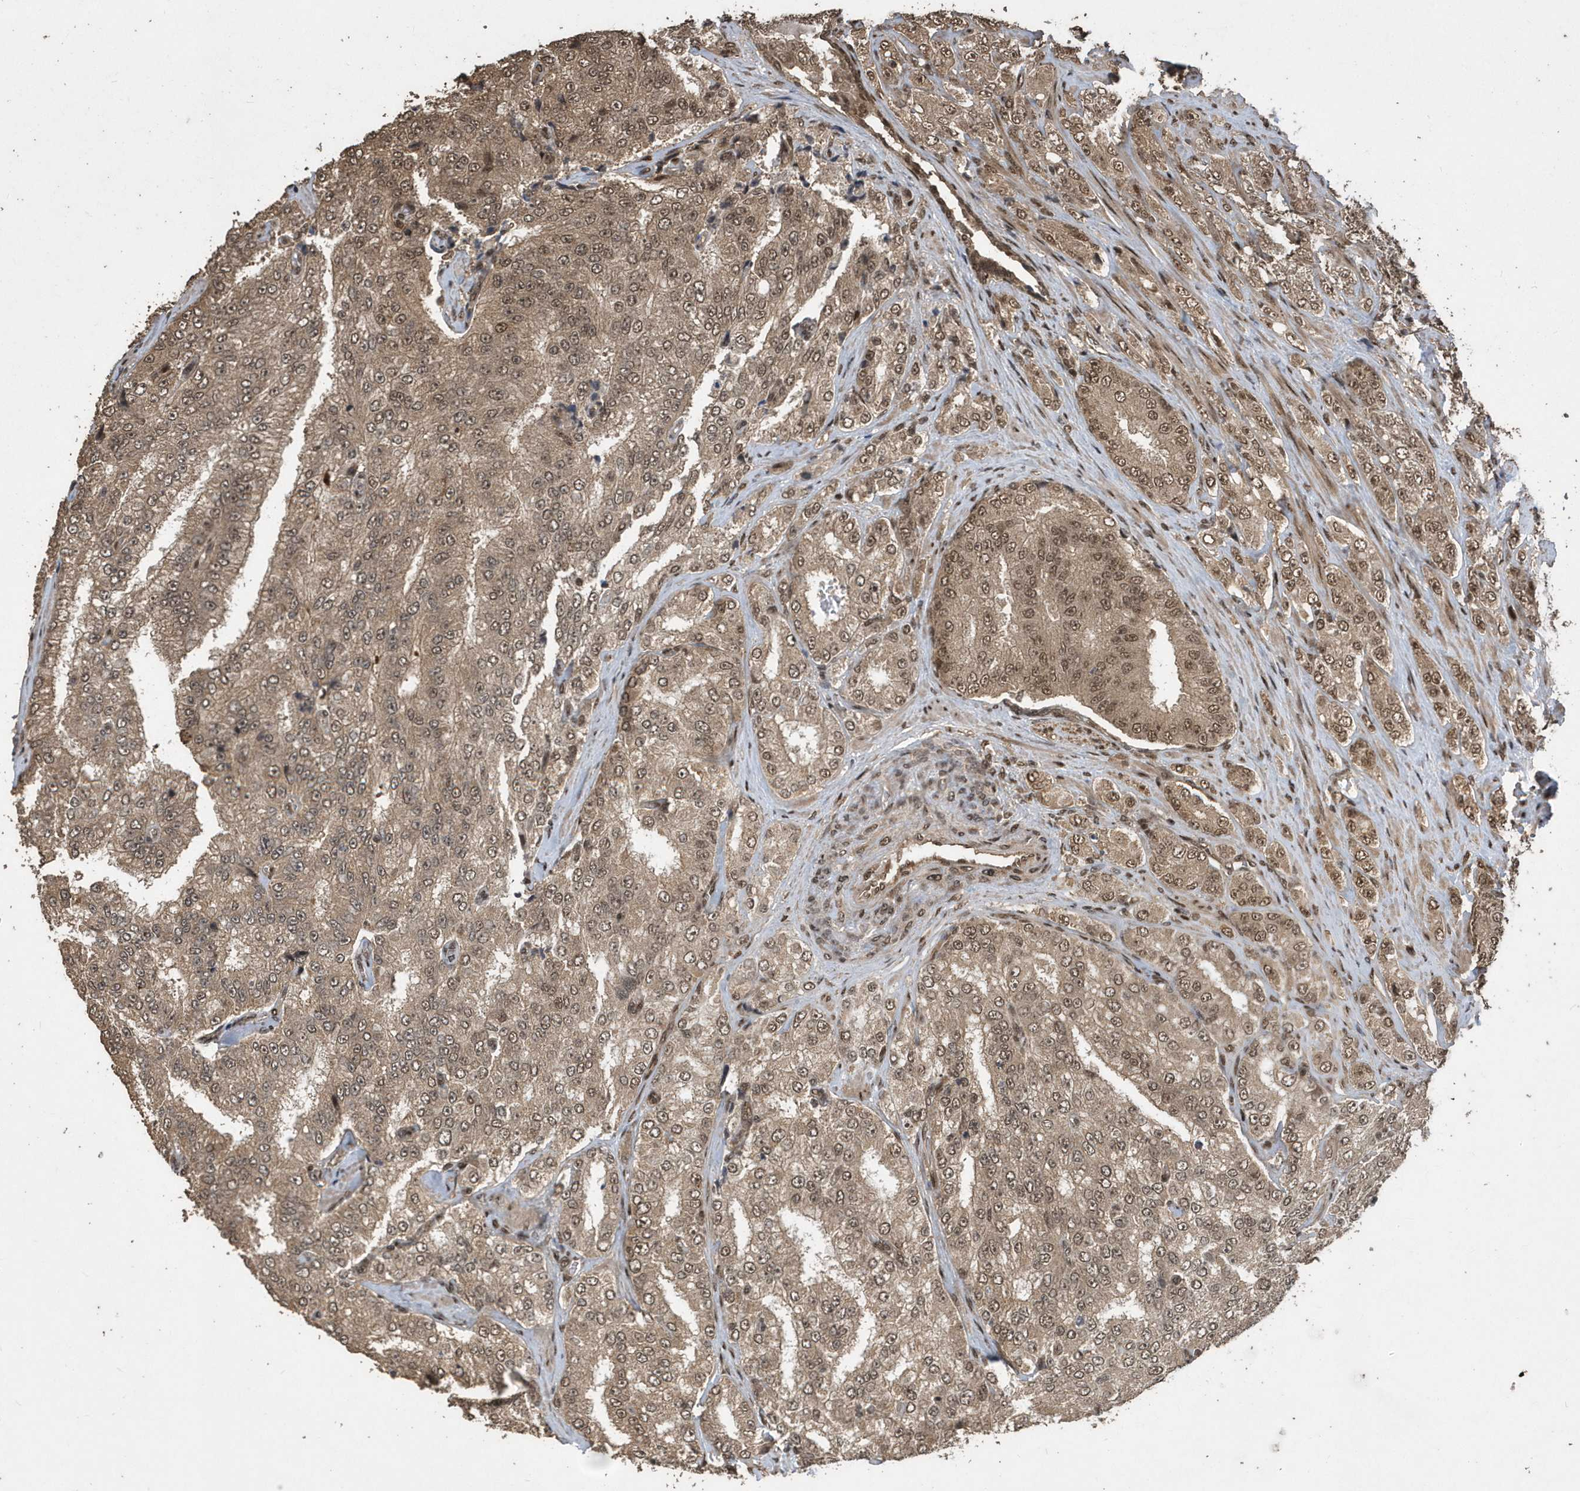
{"staining": {"intensity": "moderate", "quantity": ">75%", "location": "cytoplasmic/membranous,nuclear"}, "tissue": "prostate cancer", "cell_type": "Tumor cells", "image_type": "cancer", "snomed": [{"axis": "morphology", "description": "Adenocarcinoma, High grade"}, {"axis": "topography", "description": "Prostate"}], "caption": "Tumor cells exhibit medium levels of moderate cytoplasmic/membranous and nuclear positivity in approximately >75% of cells in human prostate high-grade adenocarcinoma. Immunohistochemistry (ihc) stains the protein in brown and the nuclei are stained blue.", "gene": "INTS12", "patient": {"sex": "male", "age": 58}}